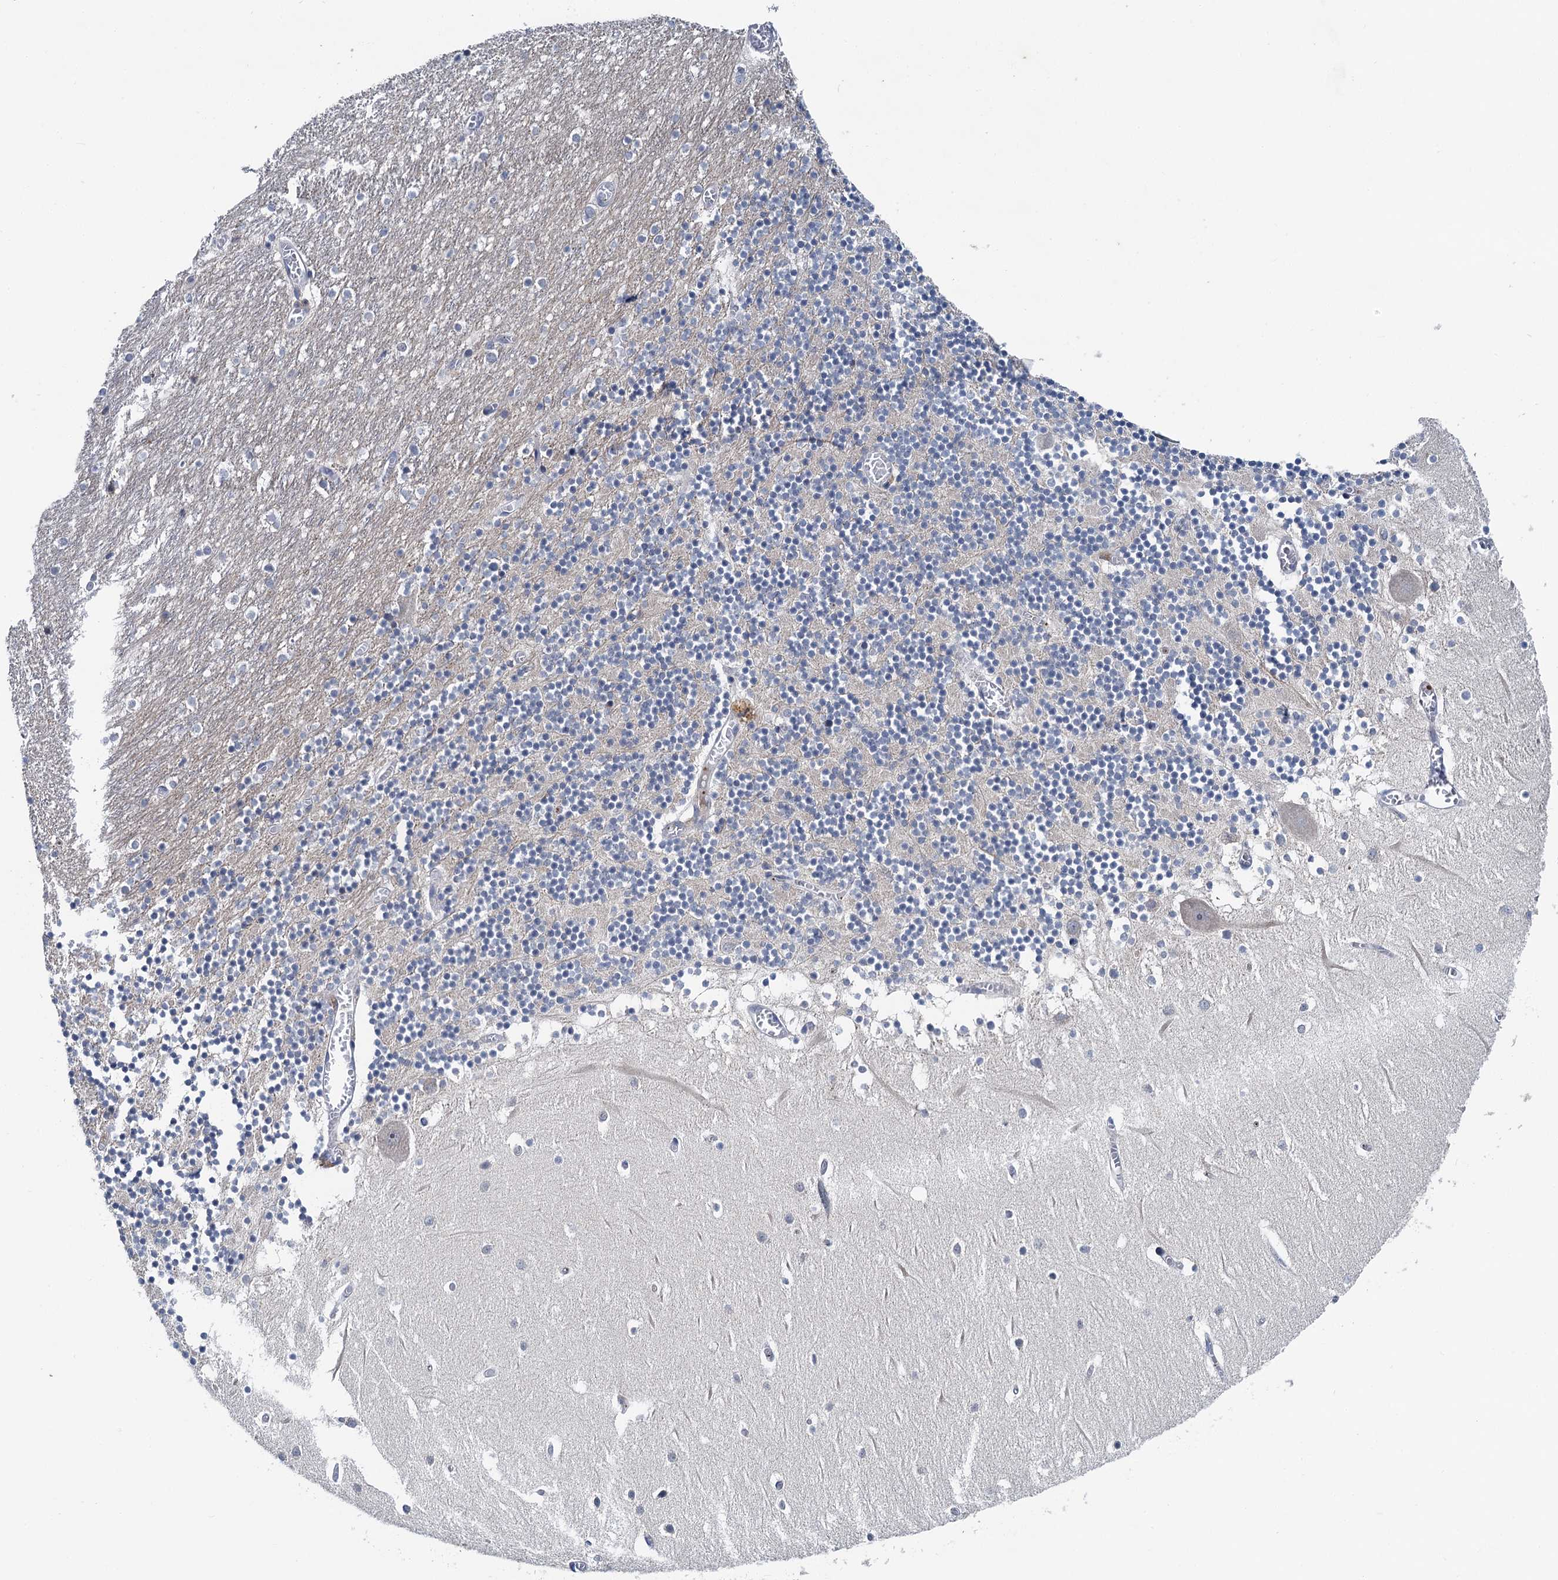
{"staining": {"intensity": "negative", "quantity": "none", "location": "none"}, "tissue": "cerebellum", "cell_type": "Cells in granular layer", "image_type": "normal", "snomed": [{"axis": "morphology", "description": "Normal tissue, NOS"}, {"axis": "topography", "description": "Cerebellum"}], "caption": "This is an immunohistochemistry (IHC) photomicrograph of normal human cerebellum. There is no staining in cells in granular layer.", "gene": "SPINK9", "patient": {"sex": "female", "age": 28}}